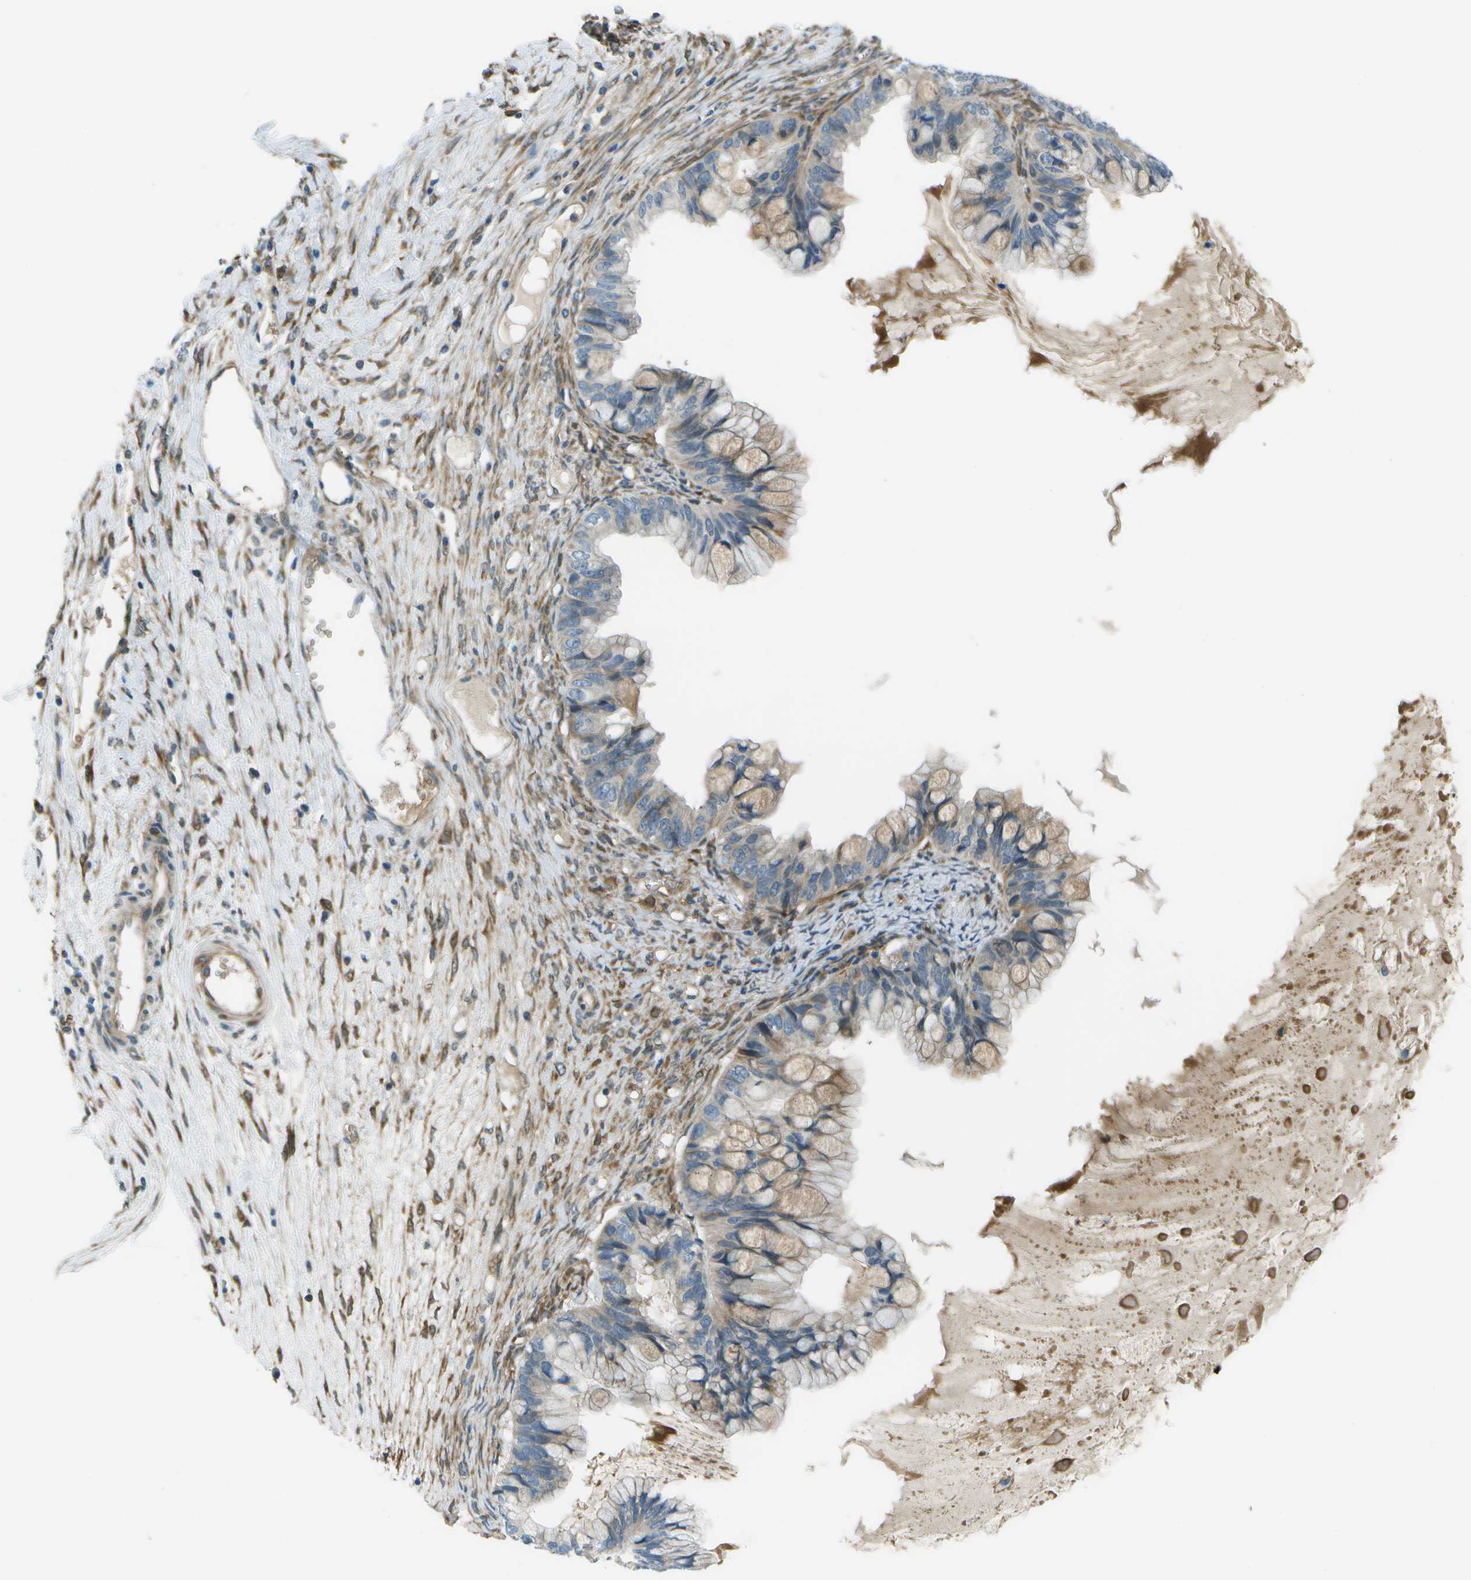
{"staining": {"intensity": "weak", "quantity": "25%-75%", "location": "cytoplasmic/membranous"}, "tissue": "ovarian cancer", "cell_type": "Tumor cells", "image_type": "cancer", "snomed": [{"axis": "morphology", "description": "Cystadenocarcinoma, mucinous, NOS"}, {"axis": "topography", "description": "Ovary"}], "caption": "A brown stain shows weak cytoplasmic/membranous positivity of a protein in human ovarian cancer (mucinous cystadenocarcinoma) tumor cells. (brown staining indicates protein expression, while blue staining denotes nuclei).", "gene": "CTIF", "patient": {"sex": "female", "age": 80}}